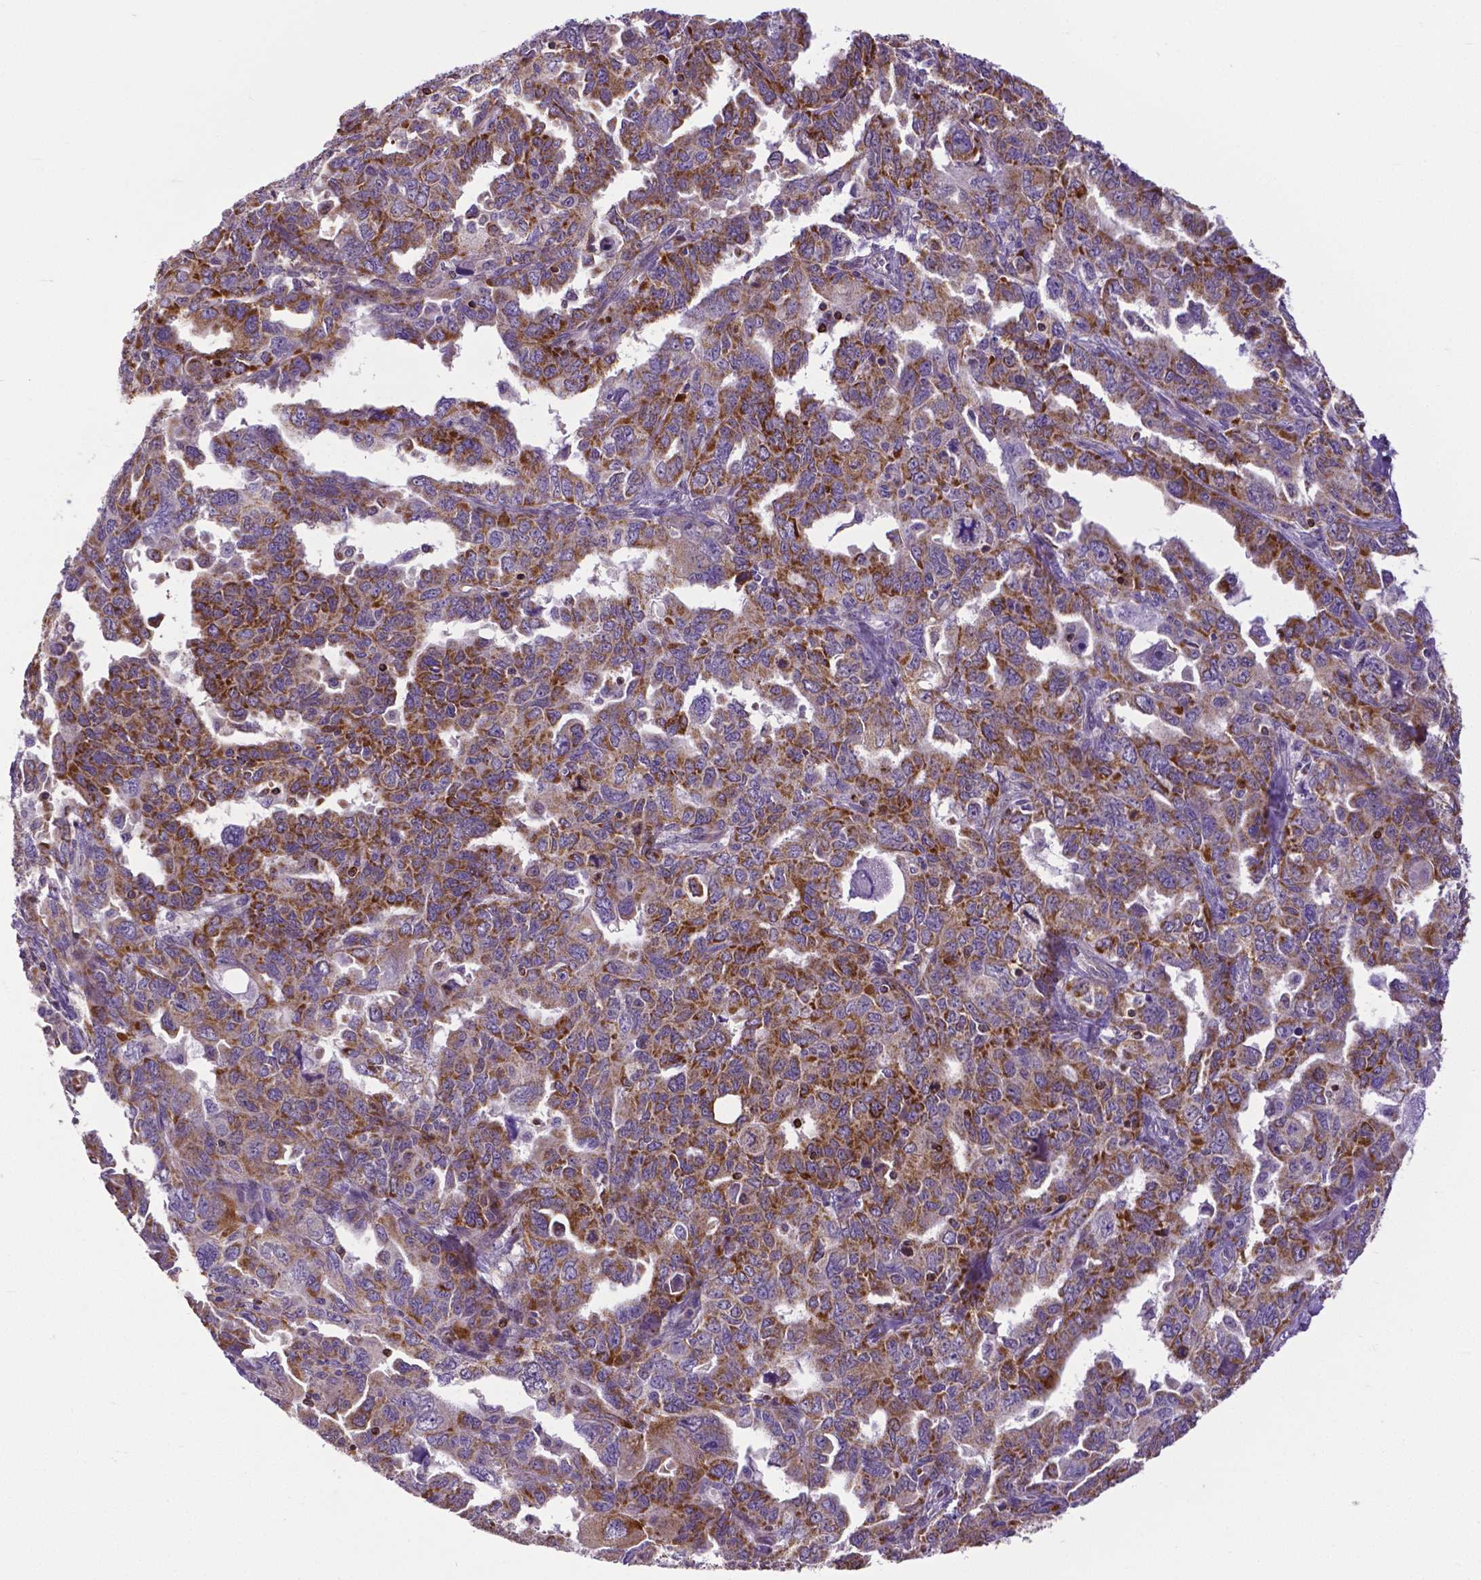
{"staining": {"intensity": "strong", "quantity": ">75%", "location": "cytoplasmic/membranous"}, "tissue": "ovarian cancer", "cell_type": "Tumor cells", "image_type": "cancer", "snomed": [{"axis": "morphology", "description": "Adenocarcinoma, NOS"}, {"axis": "morphology", "description": "Carcinoma, endometroid"}, {"axis": "topography", "description": "Ovary"}], "caption": "Ovarian cancer stained for a protein reveals strong cytoplasmic/membranous positivity in tumor cells.", "gene": "MCL1", "patient": {"sex": "female", "age": 72}}